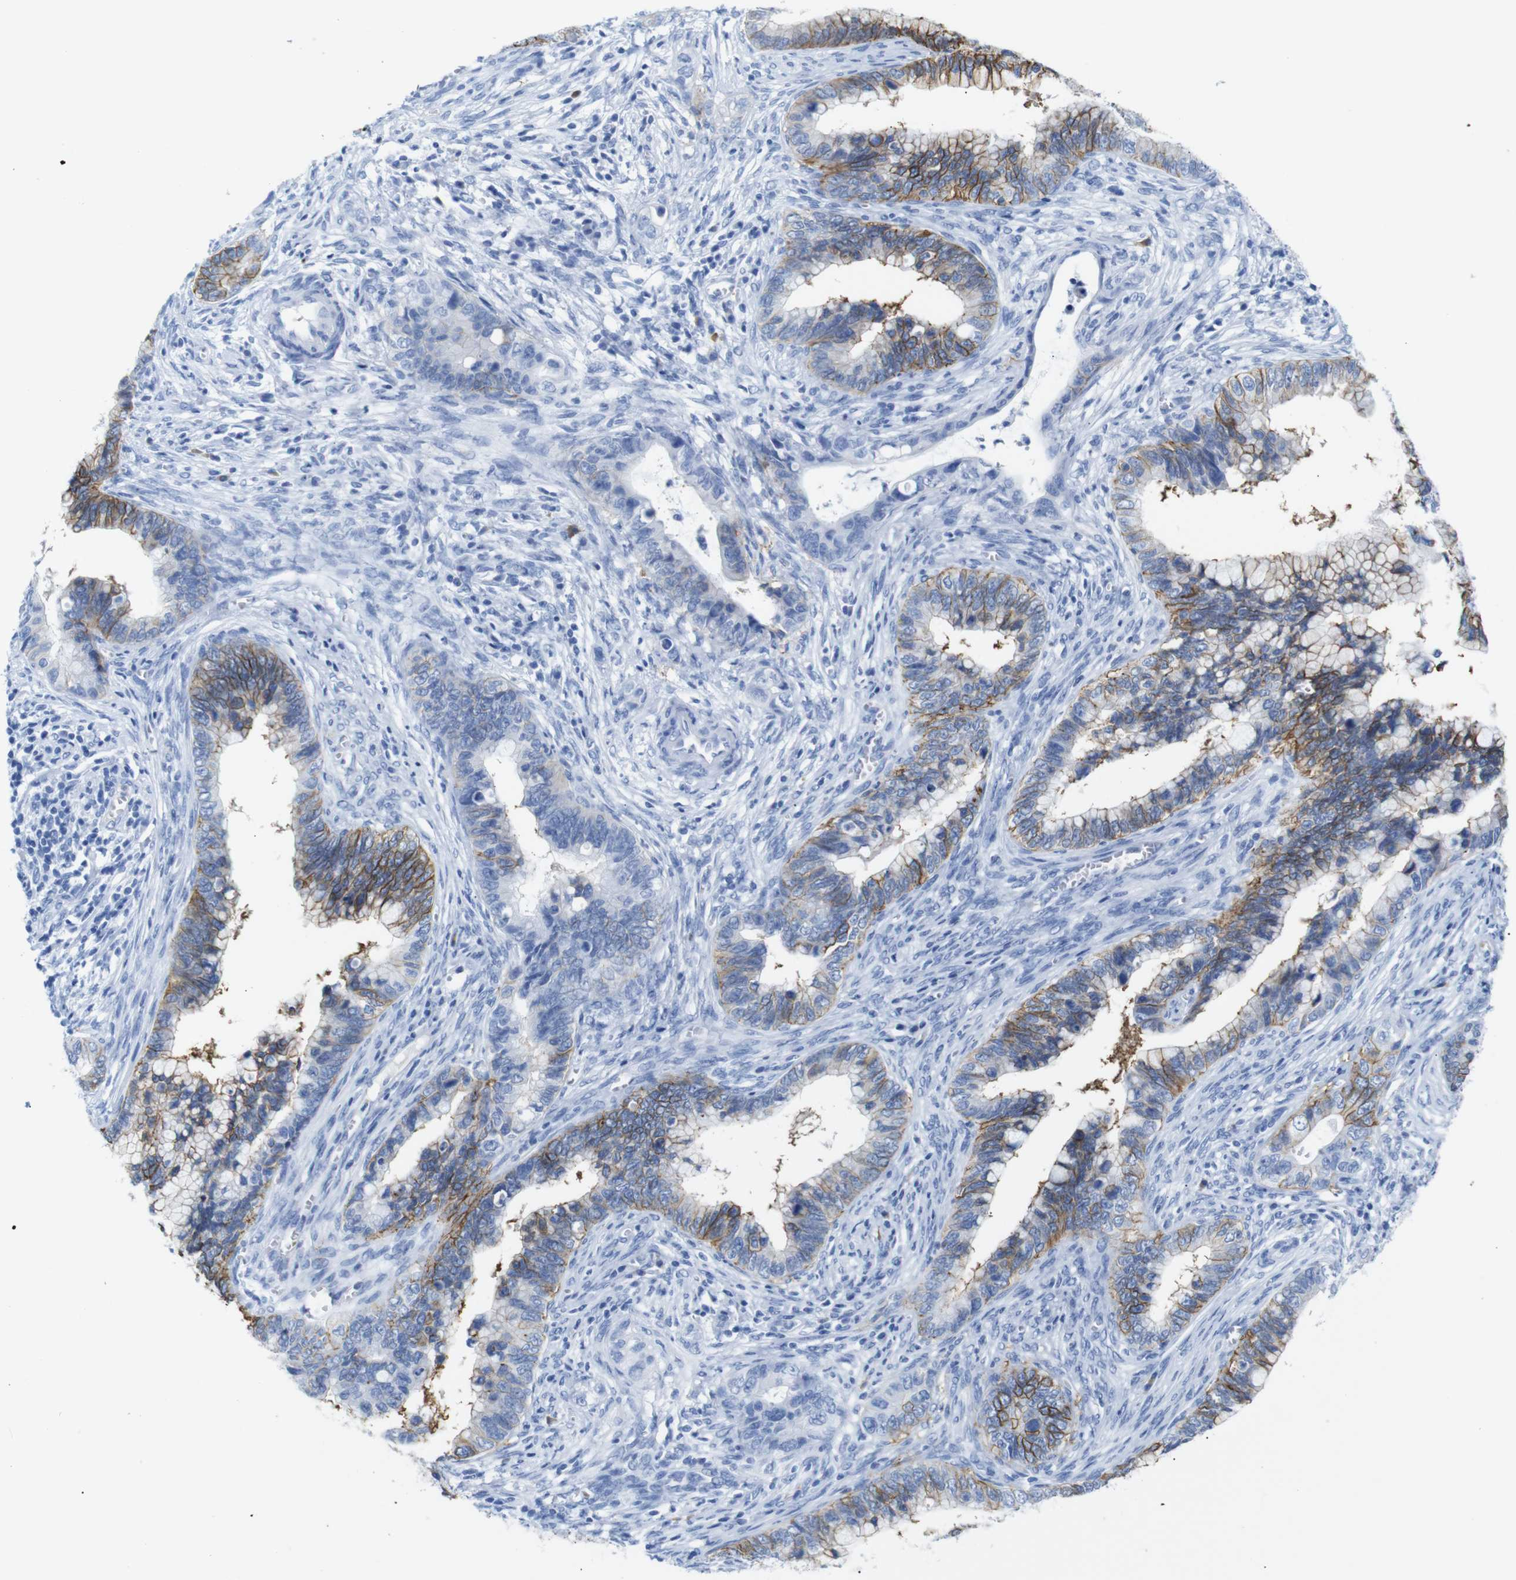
{"staining": {"intensity": "moderate", "quantity": "25%-75%", "location": "cytoplasmic/membranous"}, "tissue": "cervical cancer", "cell_type": "Tumor cells", "image_type": "cancer", "snomed": [{"axis": "morphology", "description": "Adenocarcinoma, NOS"}, {"axis": "topography", "description": "Cervix"}], "caption": "This is an image of immunohistochemistry (IHC) staining of cervical adenocarcinoma, which shows moderate positivity in the cytoplasmic/membranous of tumor cells.", "gene": "ERVMER34-1", "patient": {"sex": "female", "age": 44}}